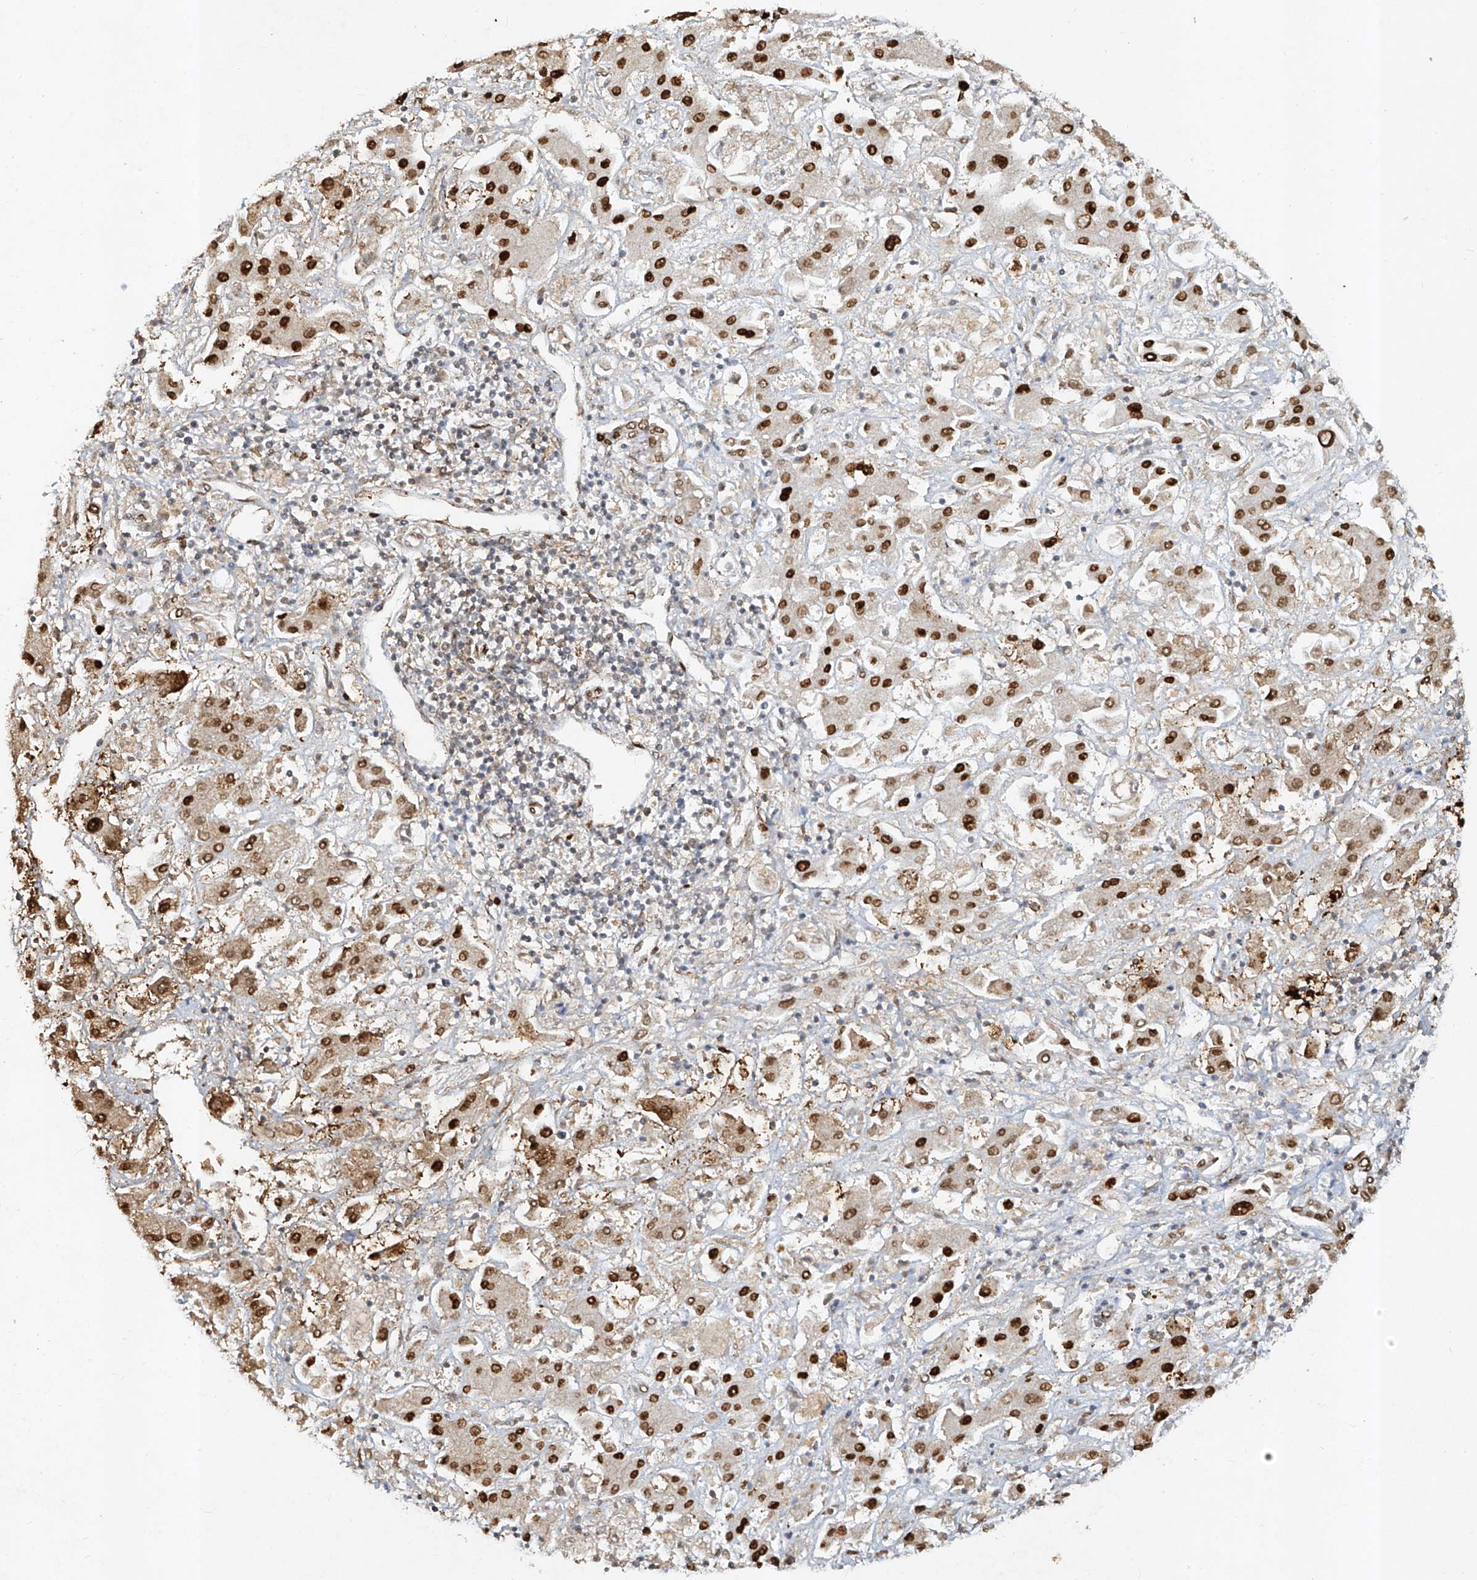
{"staining": {"intensity": "strong", "quantity": ">75%", "location": "nuclear"}, "tissue": "liver cancer", "cell_type": "Tumor cells", "image_type": "cancer", "snomed": [{"axis": "morphology", "description": "Cholangiocarcinoma"}, {"axis": "topography", "description": "Liver"}], "caption": "Human cholangiocarcinoma (liver) stained for a protein (brown) shows strong nuclear positive expression in approximately >75% of tumor cells.", "gene": "ATRIP", "patient": {"sex": "male", "age": 50}}